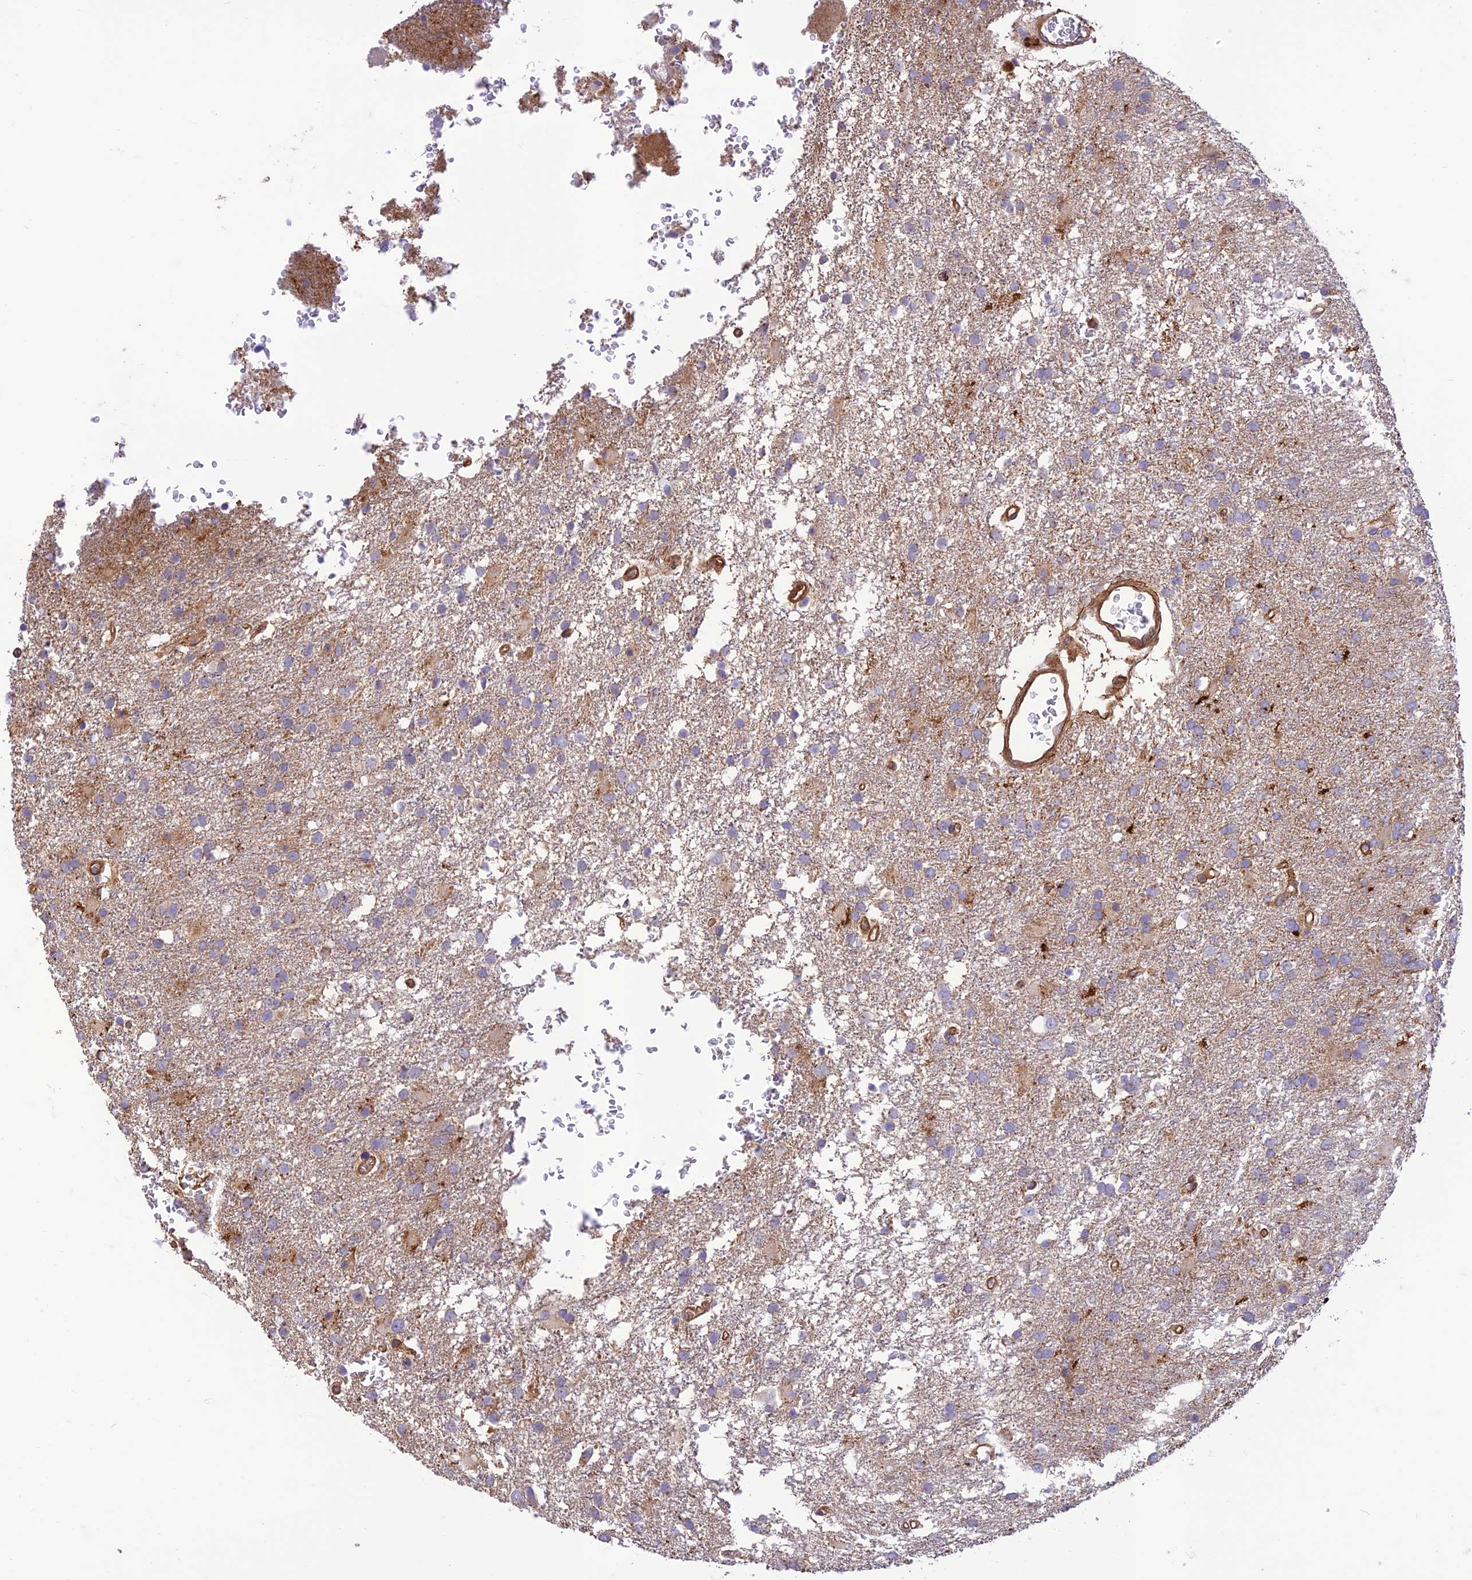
{"staining": {"intensity": "negative", "quantity": "none", "location": "none"}, "tissue": "glioma", "cell_type": "Tumor cells", "image_type": "cancer", "snomed": [{"axis": "morphology", "description": "Glioma, malignant, High grade"}, {"axis": "topography", "description": "Brain"}], "caption": "IHC of human malignant glioma (high-grade) demonstrates no positivity in tumor cells.", "gene": "HPSE2", "patient": {"sex": "female", "age": 74}}